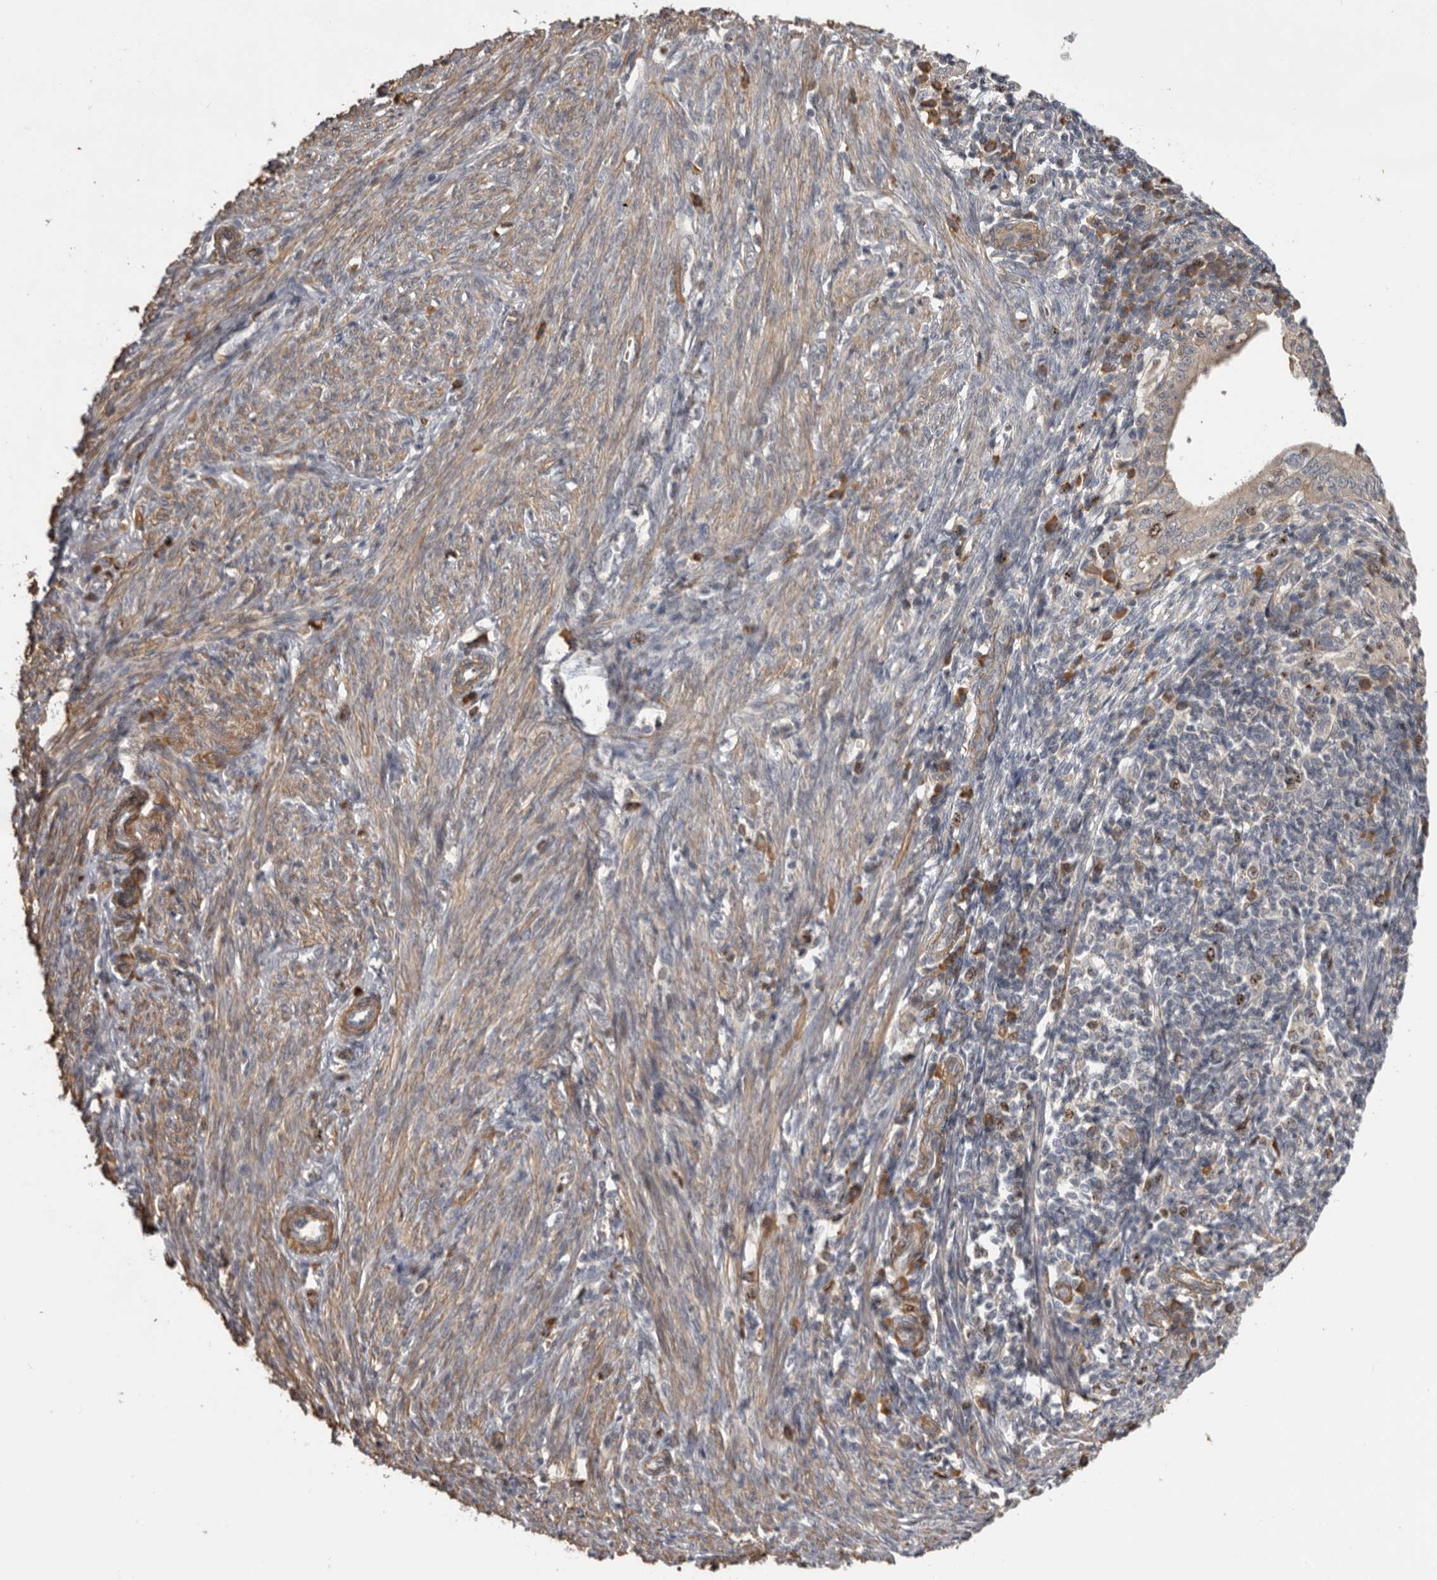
{"staining": {"intensity": "moderate", "quantity": "25%-75%", "location": "cytoplasmic/membranous,nuclear"}, "tissue": "endometrial cancer", "cell_type": "Tumor cells", "image_type": "cancer", "snomed": [{"axis": "morphology", "description": "Adenocarcinoma, NOS"}, {"axis": "topography", "description": "Uterus"}], "caption": "High-power microscopy captured an immunohistochemistry (IHC) micrograph of endometrial cancer (adenocarcinoma), revealing moderate cytoplasmic/membranous and nuclear staining in approximately 25%-75% of tumor cells.", "gene": "CDCA8", "patient": {"sex": "female", "age": 77}}